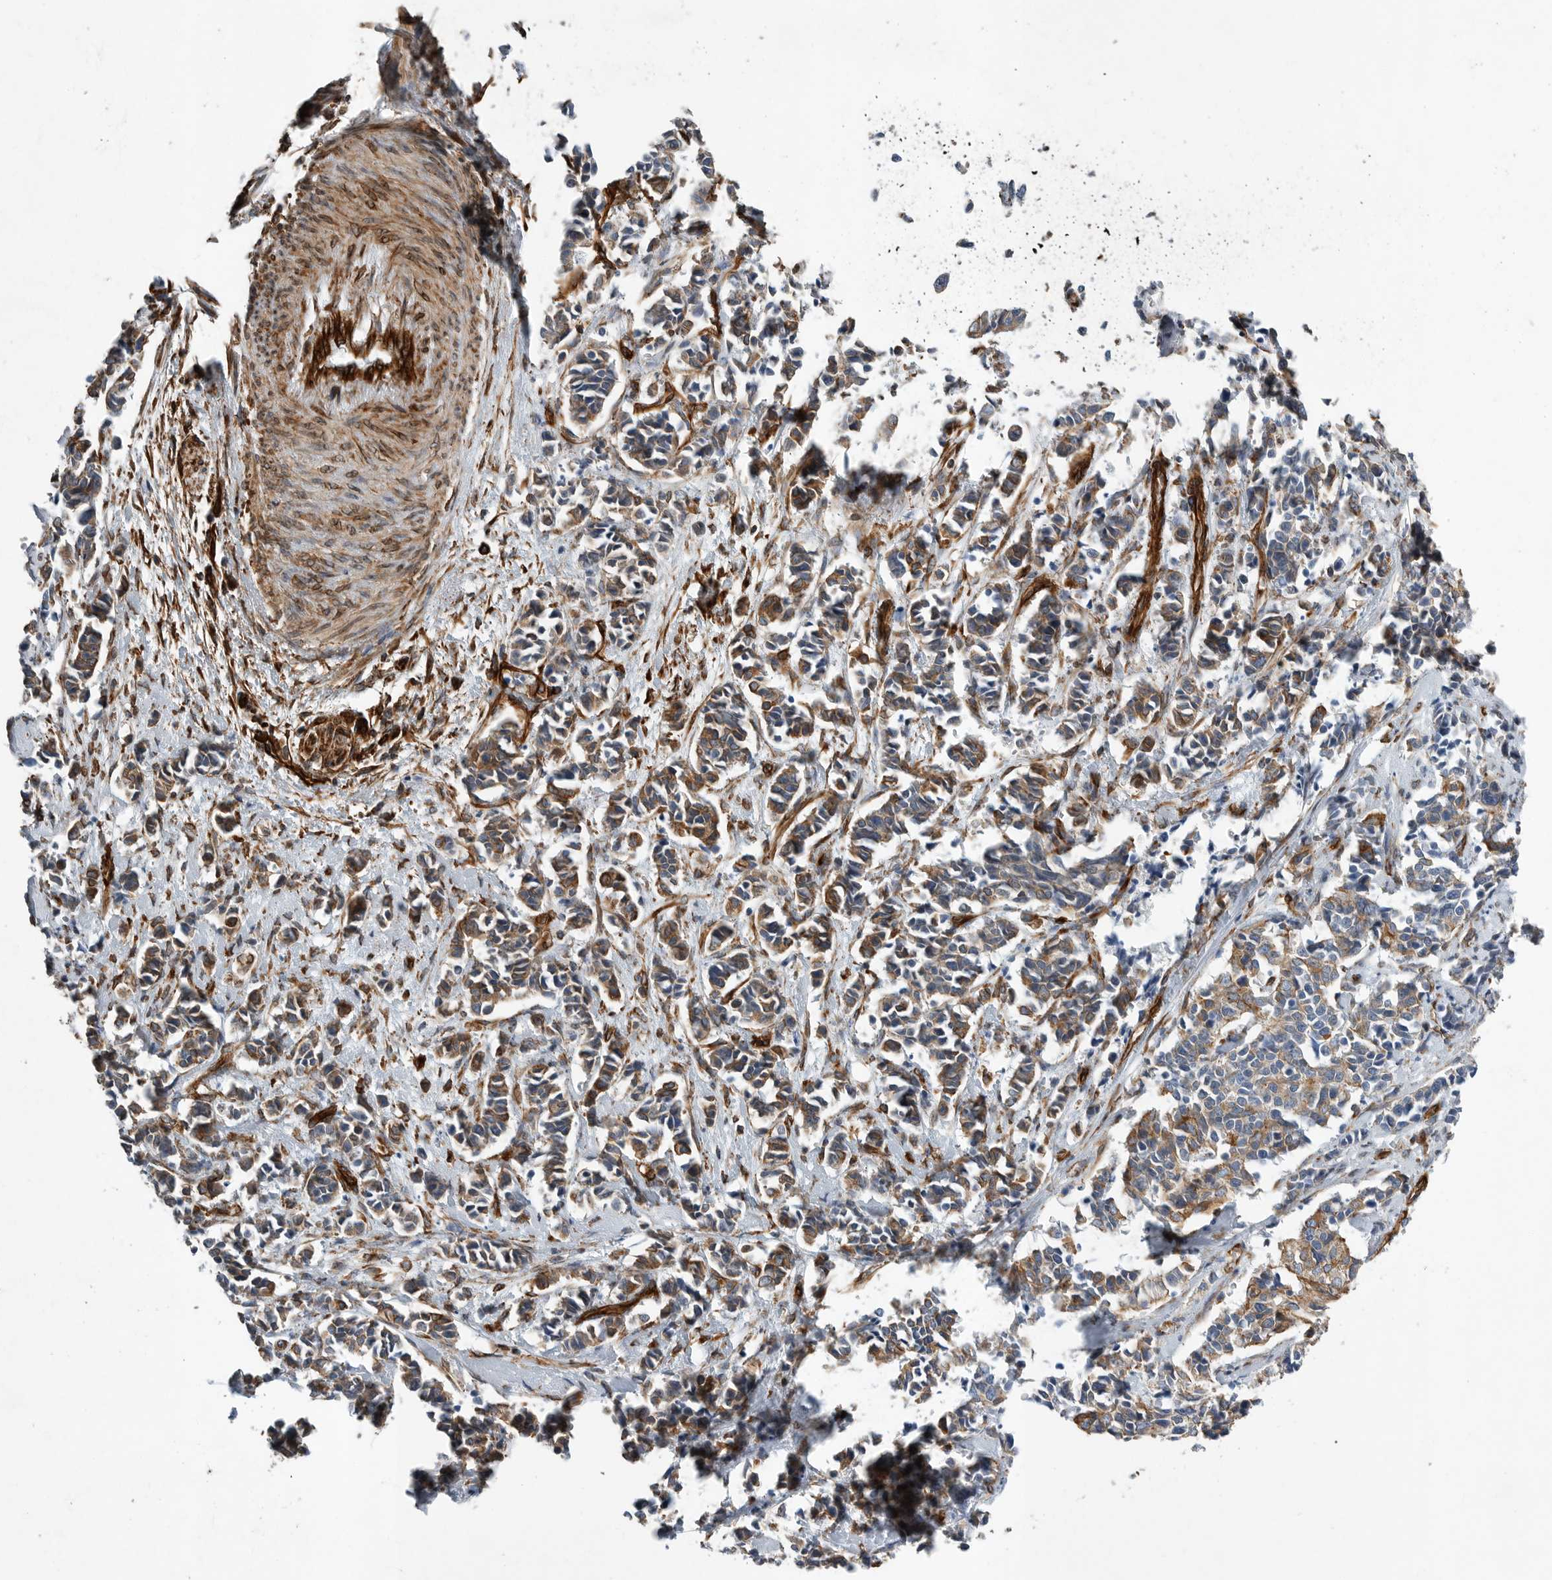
{"staining": {"intensity": "weak", "quantity": ">75%", "location": "cytoplasmic/membranous"}, "tissue": "cervical cancer", "cell_type": "Tumor cells", "image_type": "cancer", "snomed": [{"axis": "morphology", "description": "Normal tissue, NOS"}, {"axis": "morphology", "description": "Squamous cell carcinoma, NOS"}, {"axis": "topography", "description": "Cervix"}], "caption": "Weak cytoplasmic/membranous positivity for a protein is present in approximately >75% of tumor cells of cervical squamous cell carcinoma using immunohistochemistry (IHC).", "gene": "PLEC", "patient": {"sex": "female", "age": 35}}